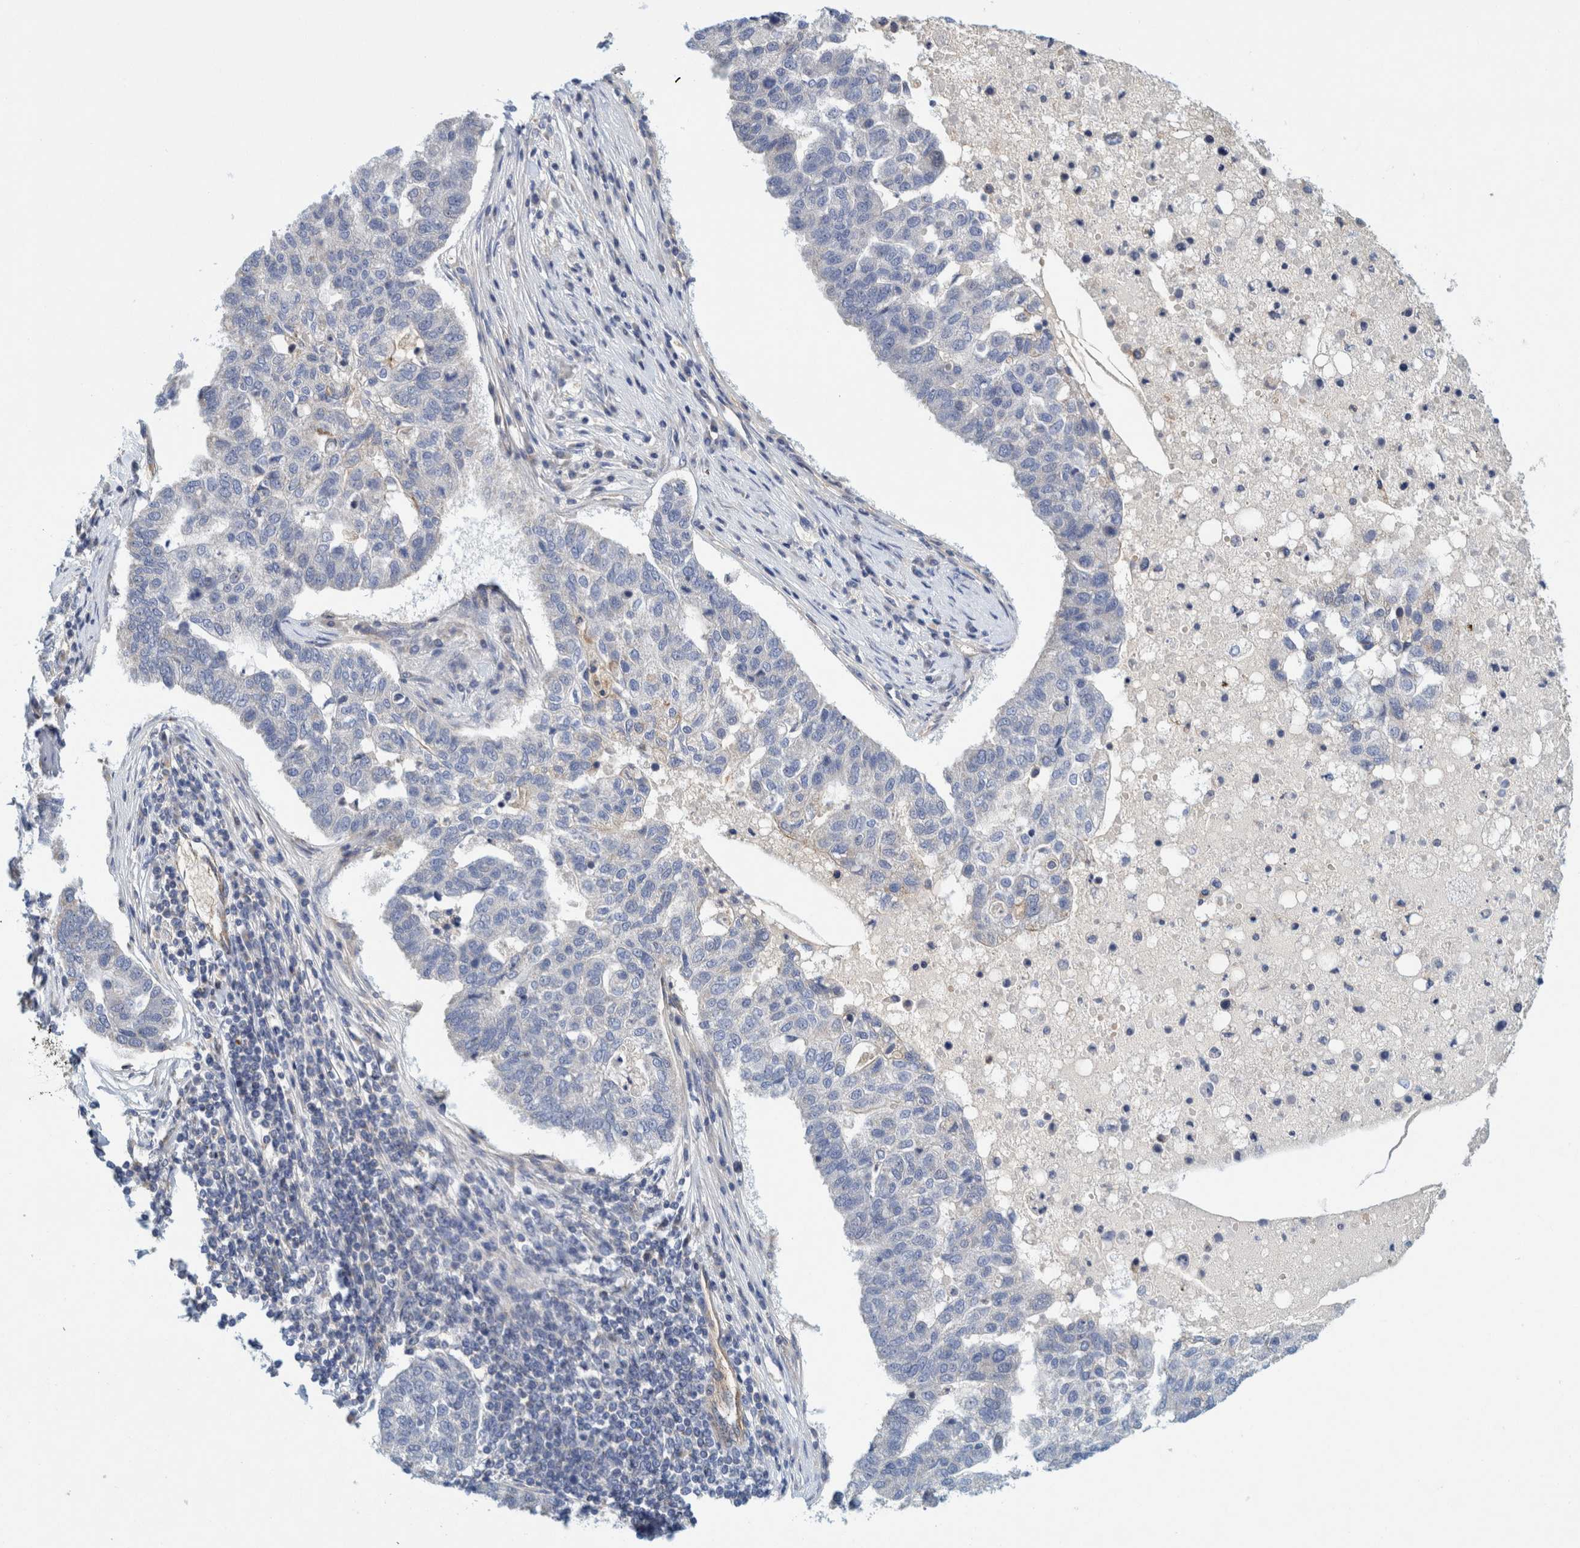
{"staining": {"intensity": "negative", "quantity": "none", "location": "none"}, "tissue": "pancreatic cancer", "cell_type": "Tumor cells", "image_type": "cancer", "snomed": [{"axis": "morphology", "description": "Adenocarcinoma, NOS"}, {"axis": "topography", "description": "Pancreas"}], "caption": "Adenocarcinoma (pancreatic) was stained to show a protein in brown. There is no significant positivity in tumor cells.", "gene": "ZNF324B", "patient": {"sex": "female", "age": 61}}